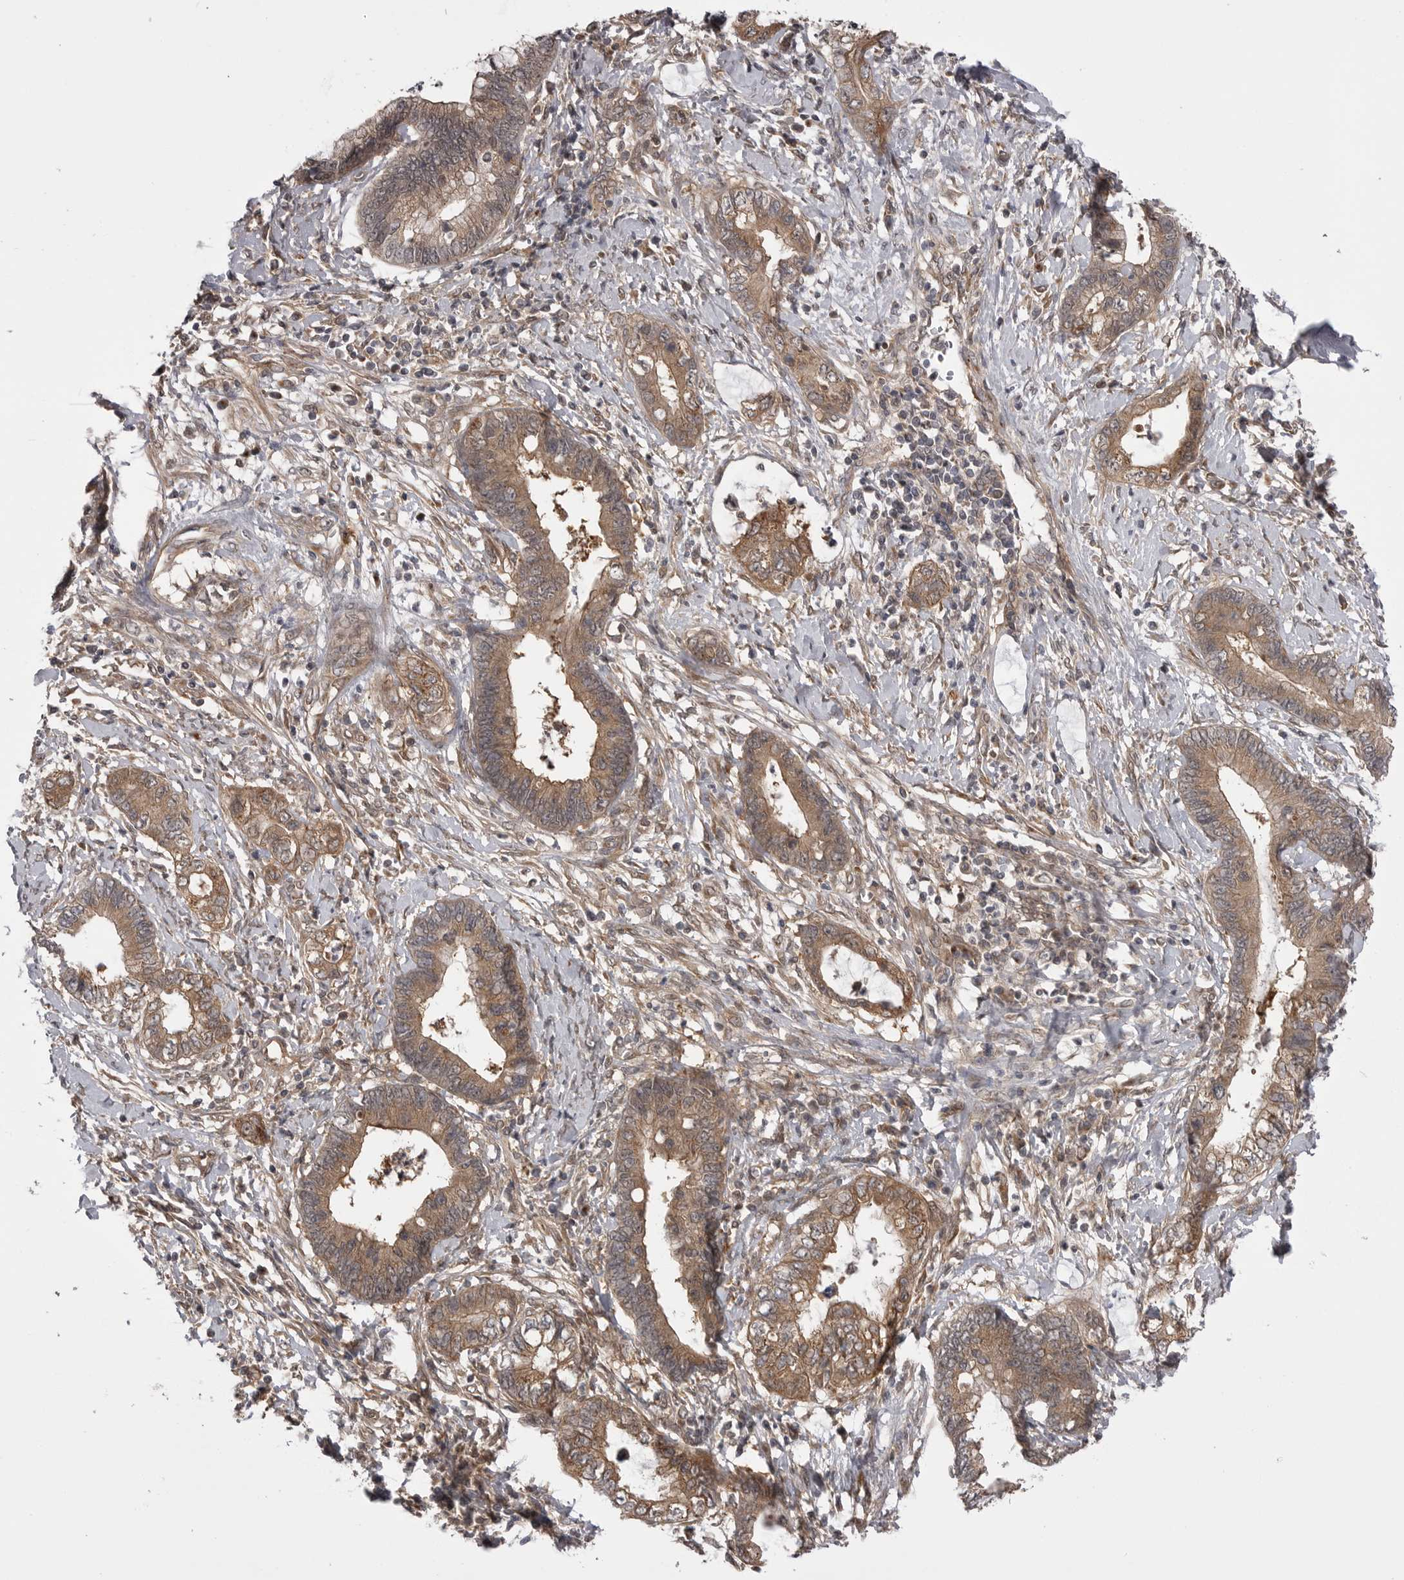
{"staining": {"intensity": "moderate", "quantity": ">75%", "location": "cytoplasmic/membranous"}, "tissue": "cervical cancer", "cell_type": "Tumor cells", "image_type": "cancer", "snomed": [{"axis": "morphology", "description": "Adenocarcinoma, NOS"}, {"axis": "topography", "description": "Cervix"}], "caption": "IHC histopathology image of human cervical cancer (adenocarcinoma) stained for a protein (brown), which shows medium levels of moderate cytoplasmic/membranous positivity in about >75% of tumor cells.", "gene": "PDCL", "patient": {"sex": "female", "age": 44}}